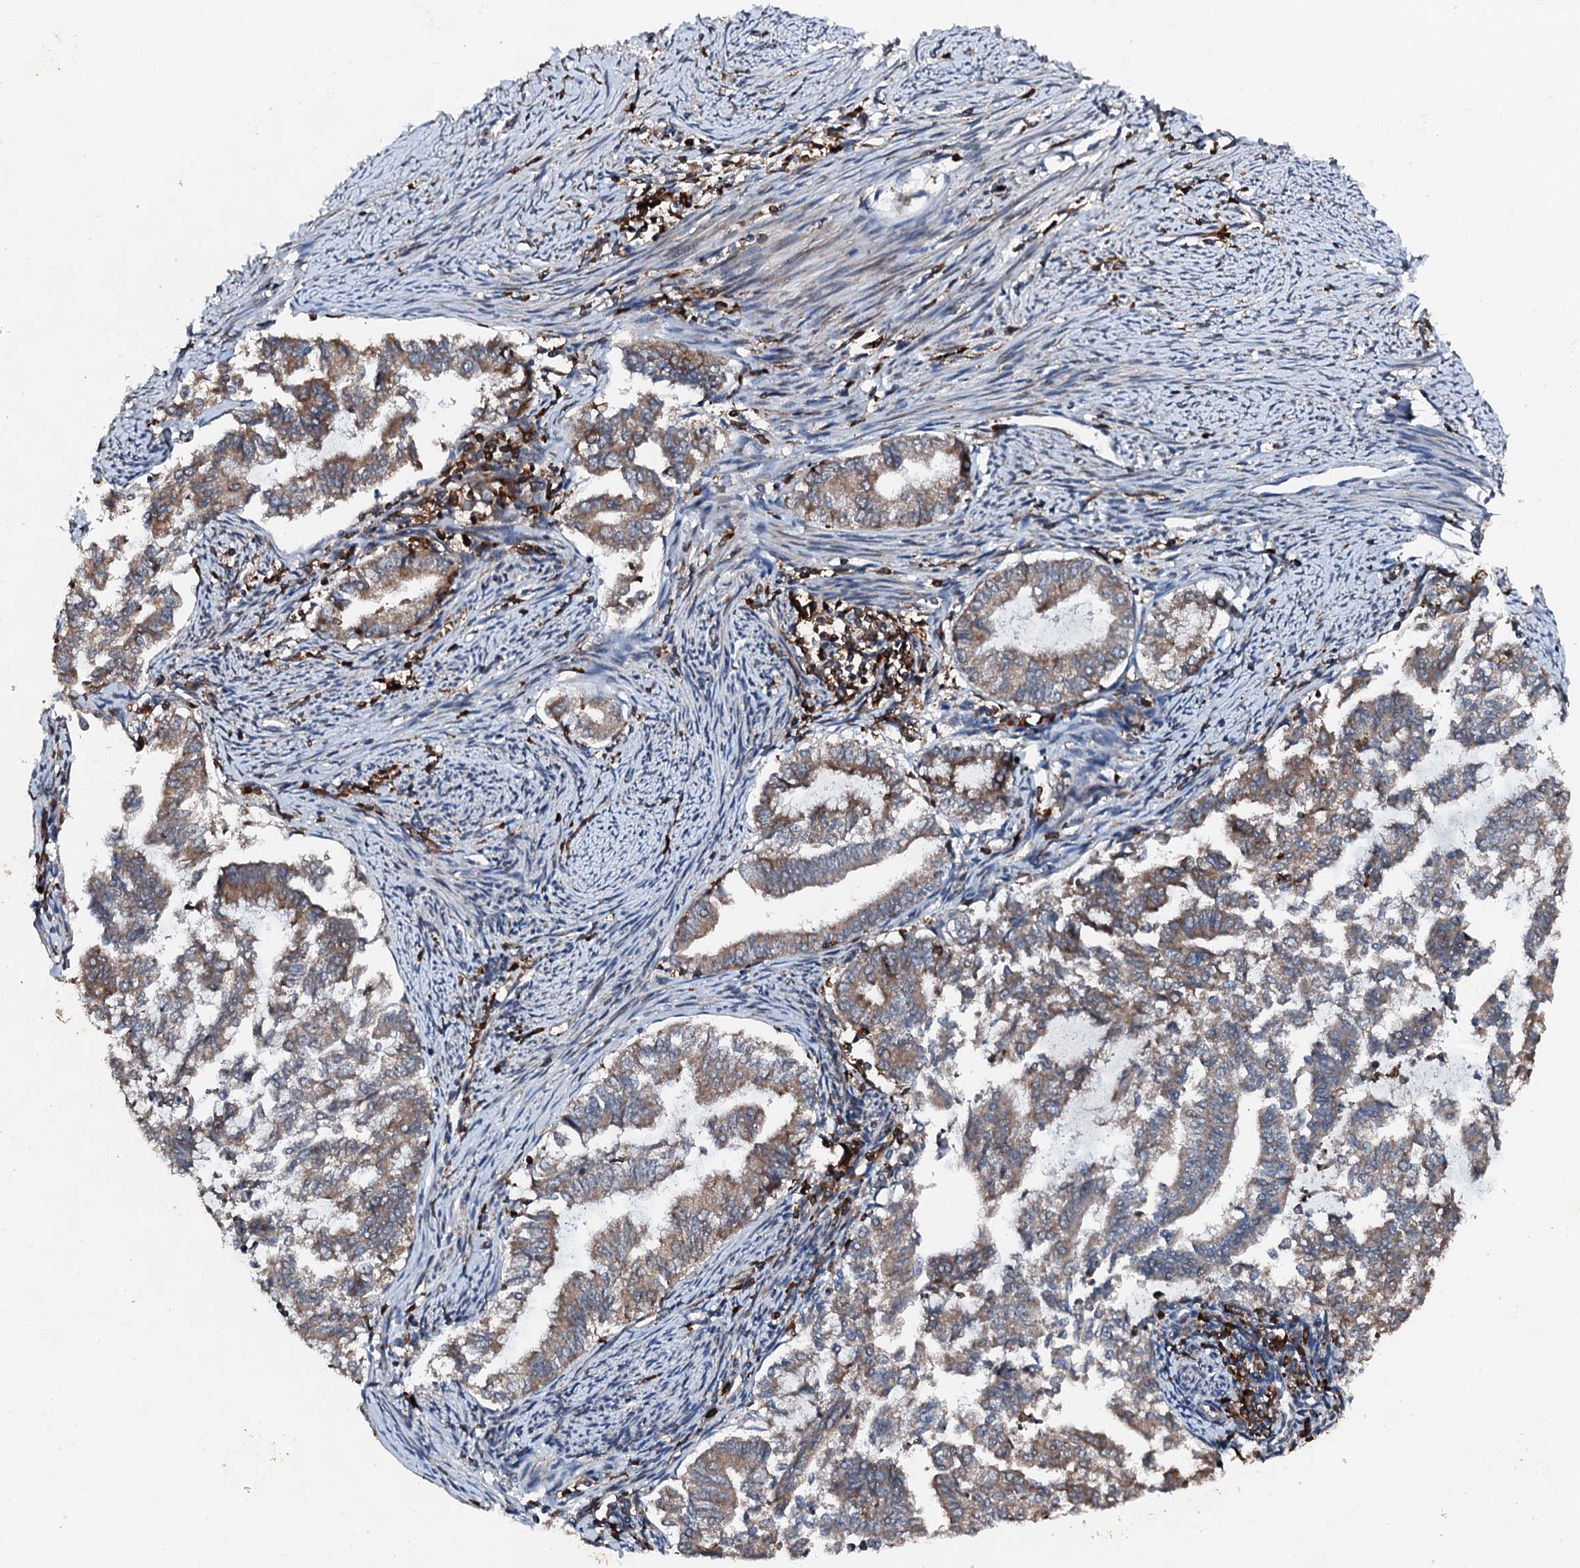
{"staining": {"intensity": "moderate", "quantity": "25%-75%", "location": "cytoplasmic/membranous"}, "tissue": "endometrial cancer", "cell_type": "Tumor cells", "image_type": "cancer", "snomed": [{"axis": "morphology", "description": "Adenocarcinoma, NOS"}, {"axis": "topography", "description": "Endometrium"}], "caption": "A medium amount of moderate cytoplasmic/membranous staining is appreciated in approximately 25%-75% of tumor cells in endometrial cancer (adenocarcinoma) tissue. The staining was performed using DAB (3,3'-diaminobenzidine) to visualize the protein expression in brown, while the nuclei were stained in blue with hematoxylin (Magnification: 20x).", "gene": "EDC4", "patient": {"sex": "female", "age": 79}}